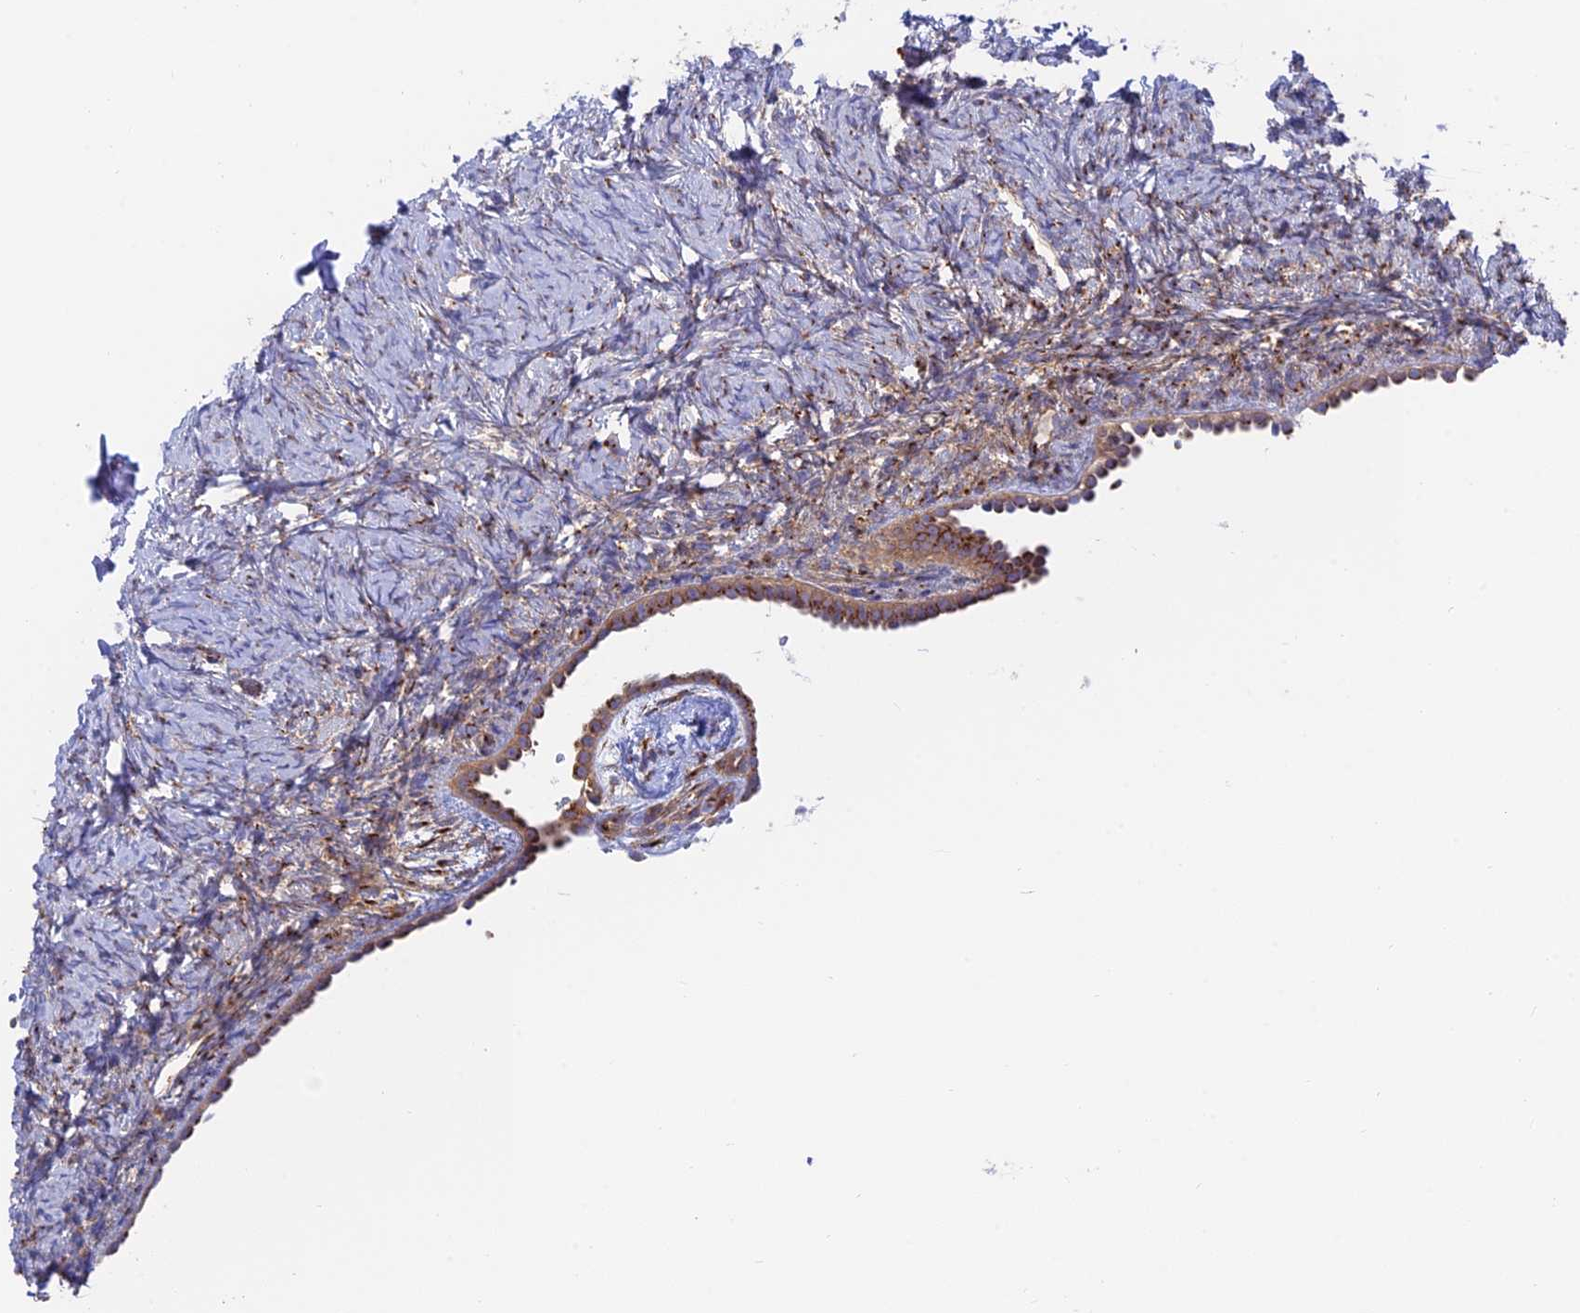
{"staining": {"intensity": "weak", "quantity": "25%-75%", "location": "cytoplasmic/membranous"}, "tissue": "ovary", "cell_type": "Ovarian stroma cells", "image_type": "normal", "snomed": [{"axis": "morphology", "description": "Normal tissue, NOS"}, {"axis": "topography", "description": "Ovary"}], "caption": "This is a histology image of immunohistochemistry staining of normal ovary, which shows weak positivity in the cytoplasmic/membranous of ovarian stroma cells.", "gene": "GOLGA3", "patient": {"sex": "female", "age": 33}}